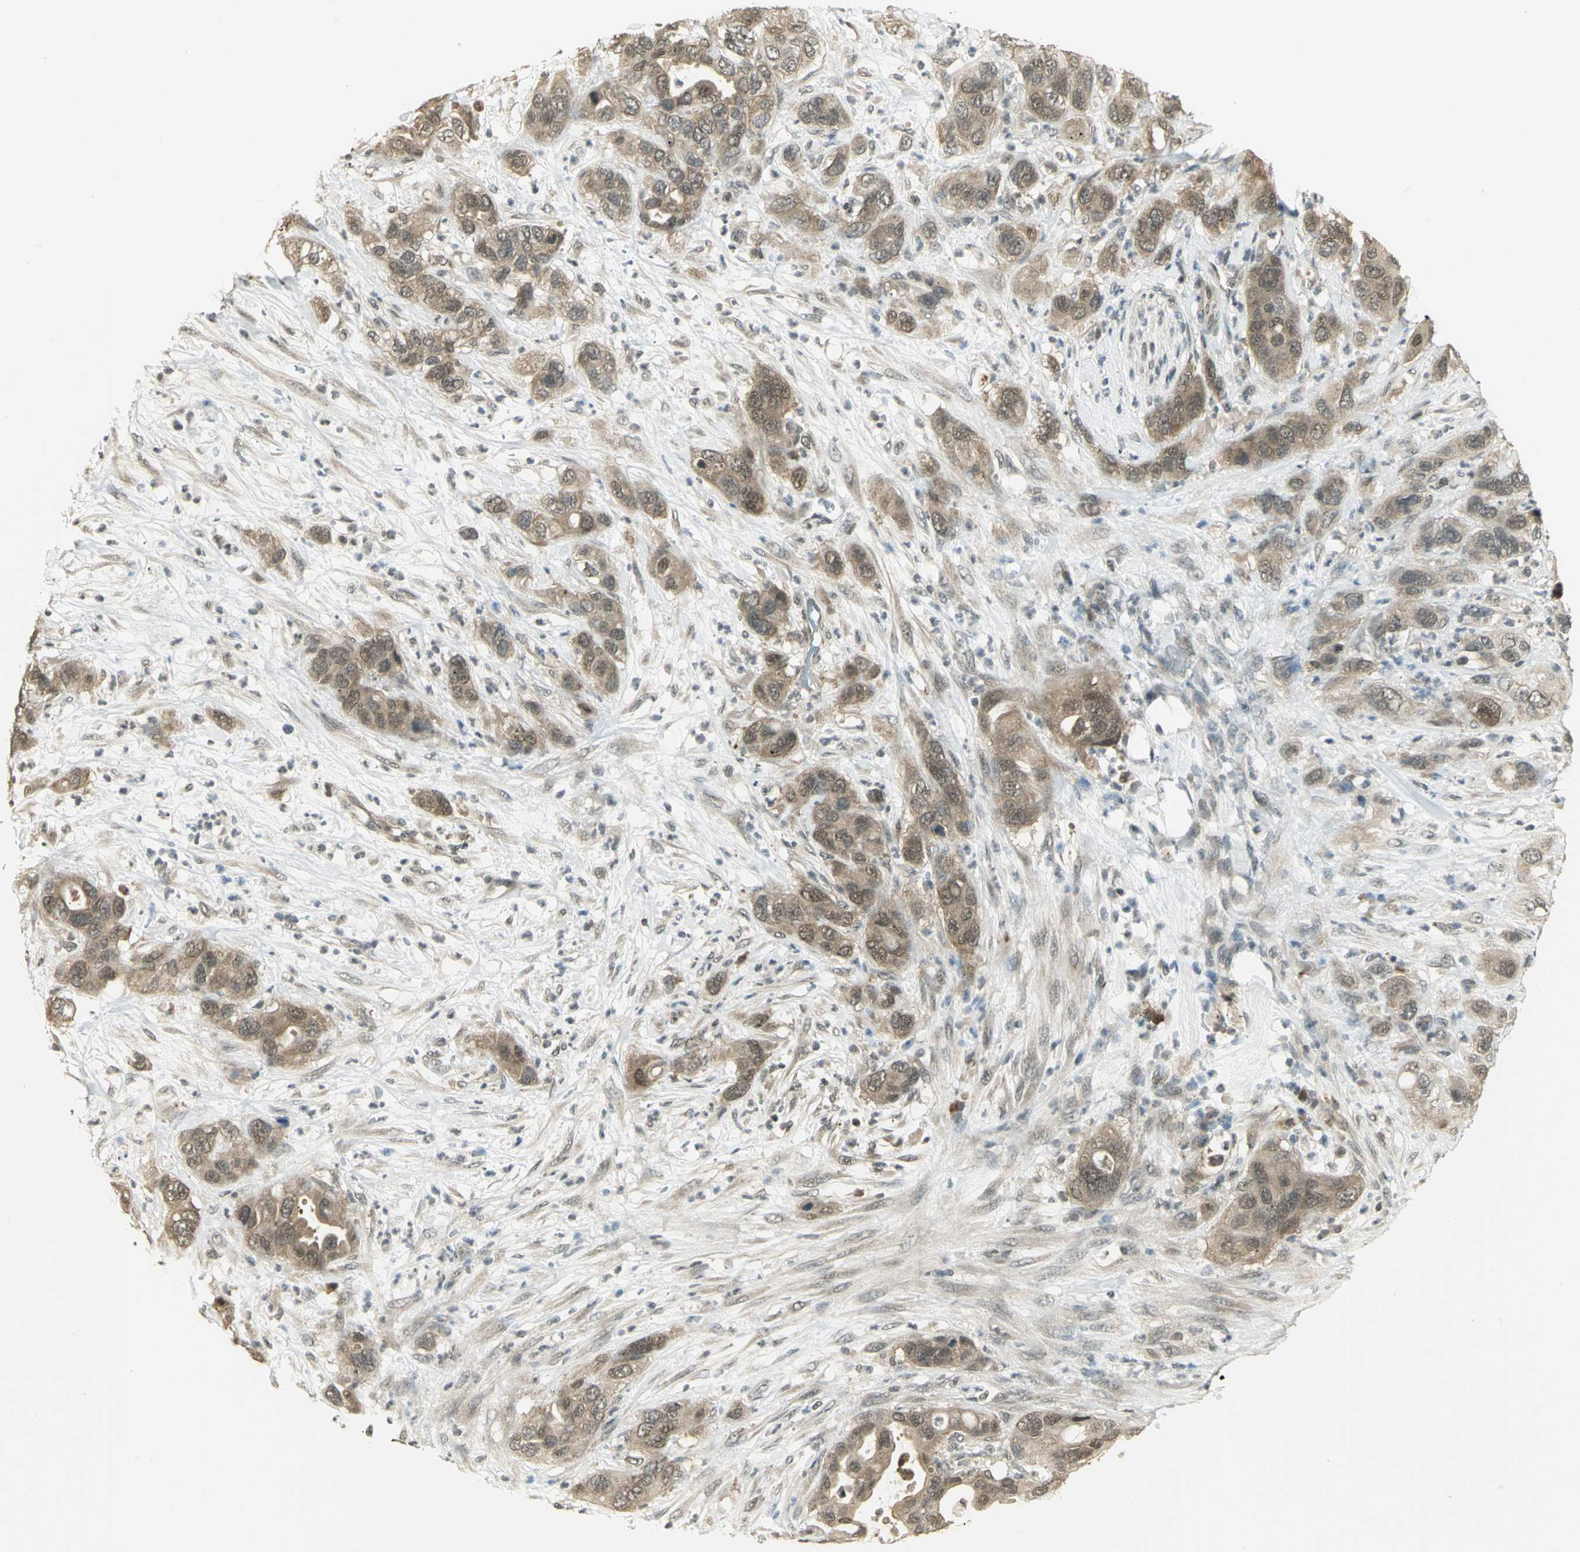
{"staining": {"intensity": "moderate", "quantity": ">75%", "location": "cytoplasmic/membranous"}, "tissue": "pancreatic cancer", "cell_type": "Tumor cells", "image_type": "cancer", "snomed": [{"axis": "morphology", "description": "Adenocarcinoma, NOS"}, {"axis": "topography", "description": "Pancreas"}], "caption": "DAB immunohistochemical staining of adenocarcinoma (pancreatic) demonstrates moderate cytoplasmic/membranous protein positivity in about >75% of tumor cells.", "gene": "CDC34", "patient": {"sex": "female", "age": 71}}